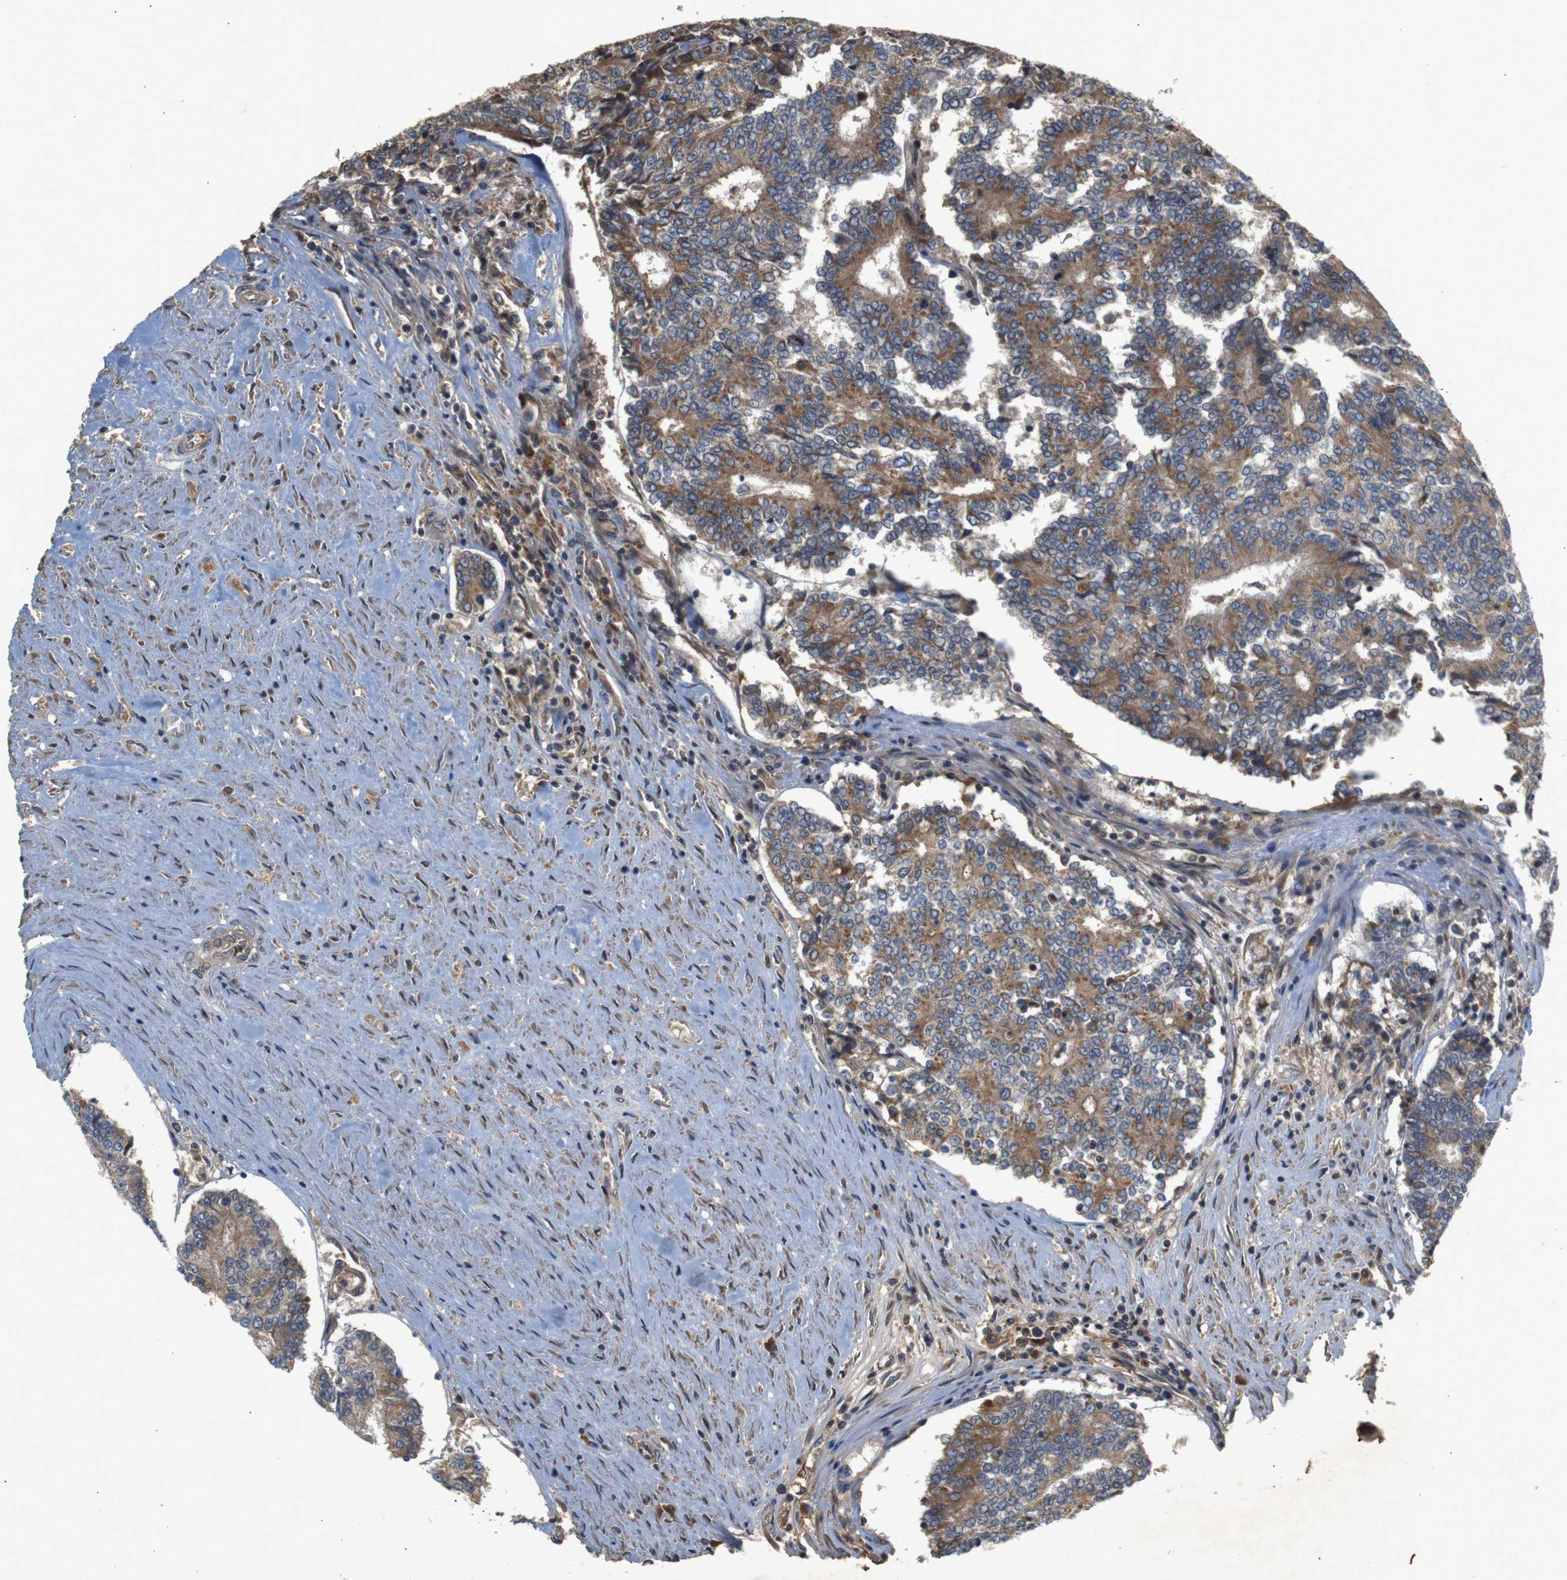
{"staining": {"intensity": "moderate", "quantity": ">75%", "location": "cytoplasmic/membranous"}, "tissue": "prostate cancer", "cell_type": "Tumor cells", "image_type": "cancer", "snomed": [{"axis": "morphology", "description": "Normal tissue, NOS"}, {"axis": "morphology", "description": "Adenocarcinoma, High grade"}, {"axis": "topography", "description": "Prostate"}, {"axis": "topography", "description": "Seminal veicle"}], "caption": "This is an image of immunohistochemistry (IHC) staining of high-grade adenocarcinoma (prostate), which shows moderate expression in the cytoplasmic/membranous of tumor cells.", "gene": "PTPN1", "patient": {"sex": "male", "age": 55}}